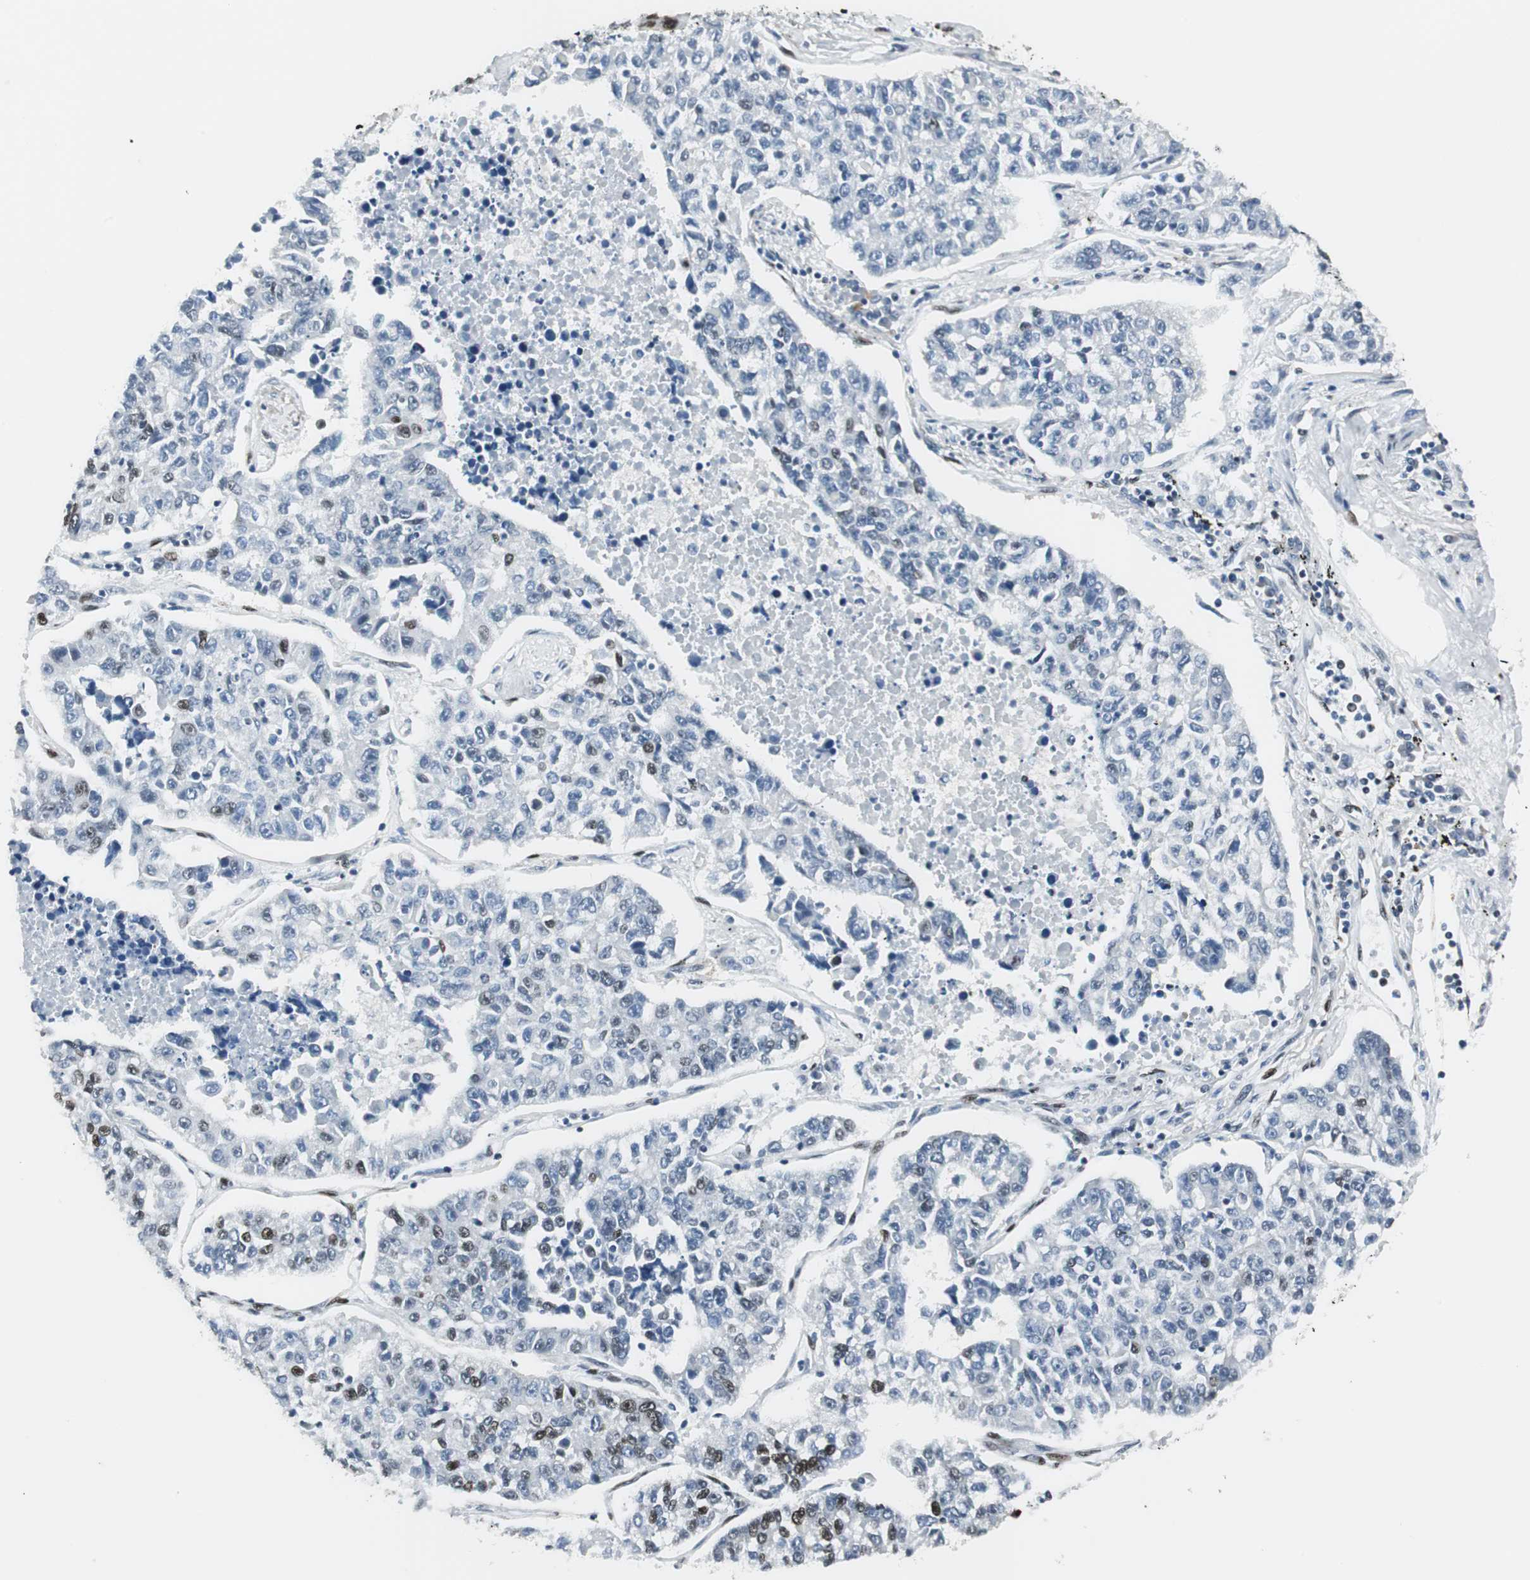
{"staining": {"intensity": "strong", "quantity": "25%-75%", "location": "nuclear"}, "tissue": "lung cancer", "cell_type": "Tumor cells", "image_type": "cancer", "snomed": [{"axis": "morphology", "description": "Adenocarcinoma, NOS"}, {"axis": "topography", "description": "Lung"}], "caption": "Tumor cells show high levels of strong nuclear staining in about 25%-75% of cells in lung cancer. Using DAB (brown) and hematoxylin (blue) stains, captured at high magnification using brightfield microscopy.", "gene": "MEF2D", "patient": {"sex": "male", "age": 49}}